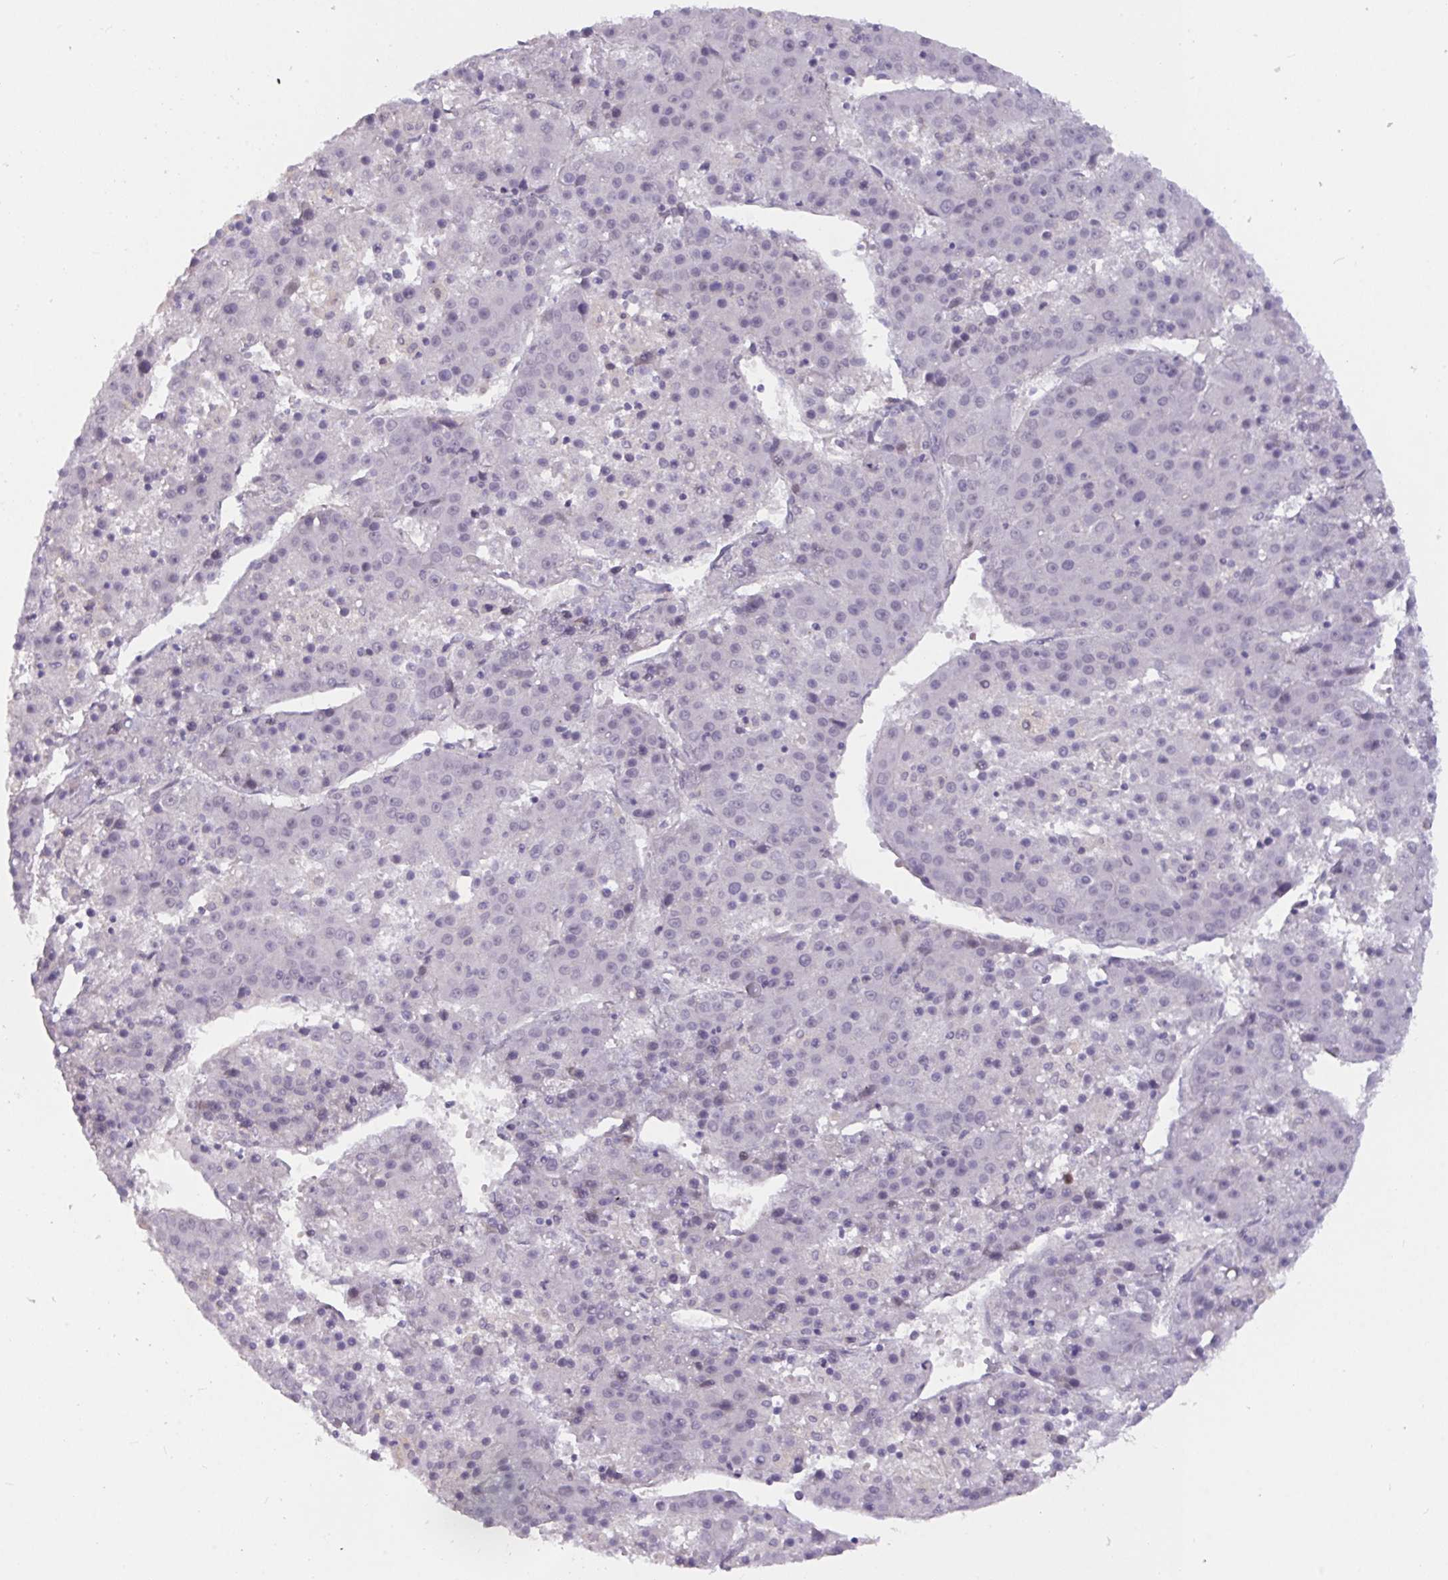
{"staining": {"intensity": "negative", "quantity": "none", "location": "none"}, "tissue": "liver cancer", "cell_type": "Tumor cells", "image_type": "cancer", "snomed": [{"axis": "morphology", "description": "Carcinoma, Hepatocellular, NOS"}, {"axis": "topography", "description": "Liver"}], "caption": "Immunohistochemistry of liver cancer (hepatocellular carcinoma) displays no expression in tumor cells. Brightfield microscopy of immunohistochemistry (IHC) stained with DAB (brown) and hematoxylin (blue), captured at high magnification.", "gene": "RFPL4B", "patient": {"sex": "female", "age": 53}}